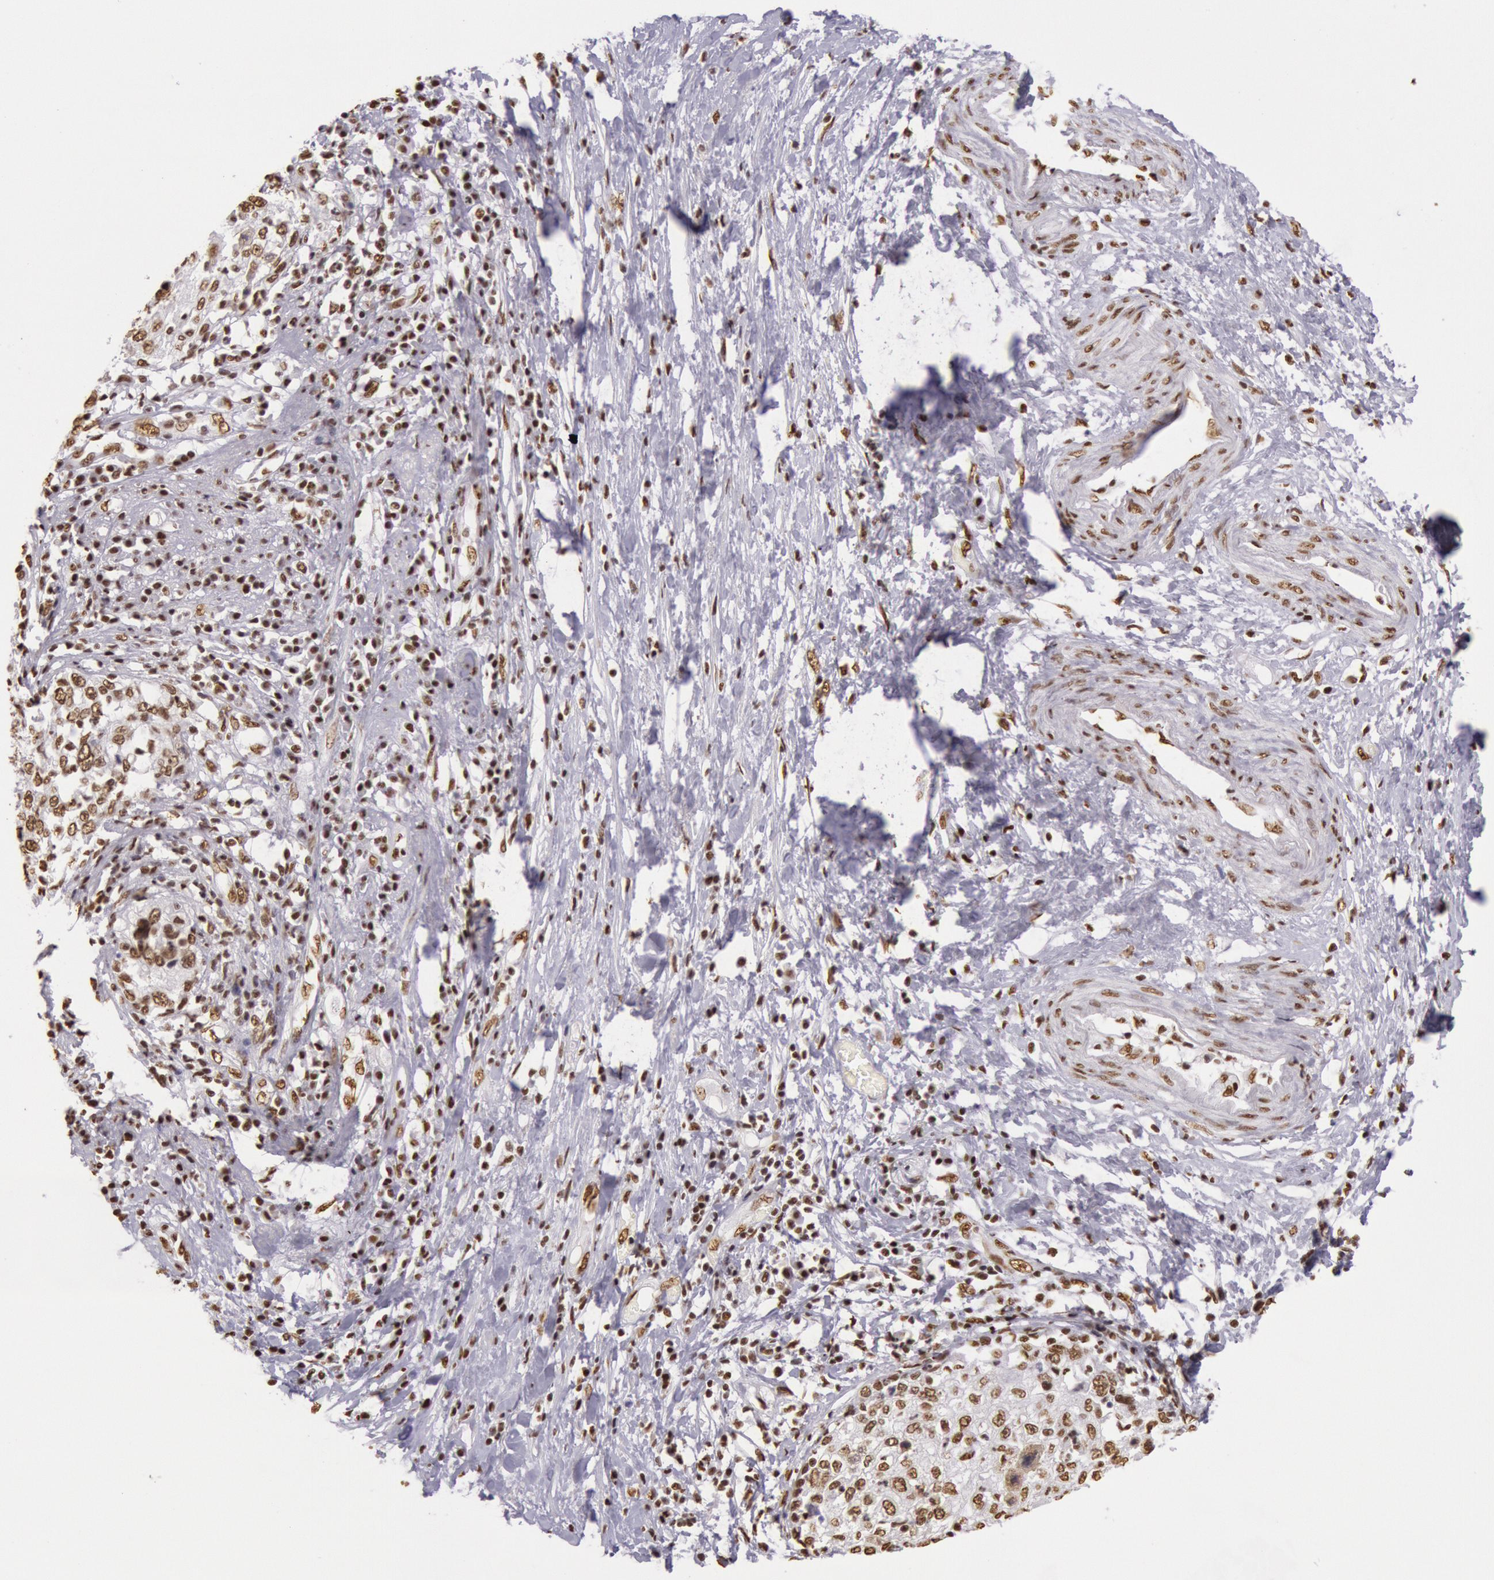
{"staining": {"intensity": "weak", "quantity": ">75%", "location": "nuclear"}, "tissue": "cervical cancer", "cell_type": "Tumor cells", "image_type": "cancer", "snomed": [{"axis": "morphology", "description": "Squamous cell carcinoma, NOS"}, {"axis": "topography", "description": "Cervix"}], "caption": "Immunohistochemistry image of neoplastic tissue: human cervical squamous cell carcinoma stained using immunohistochemistry exhibits low levels of weak protein expression localized specifically in the nuclear of tumor cells, appearing as a nuclear brown color.", "gene": "HNRNPH2", "patient": {"sex": "female", "age": 57}}